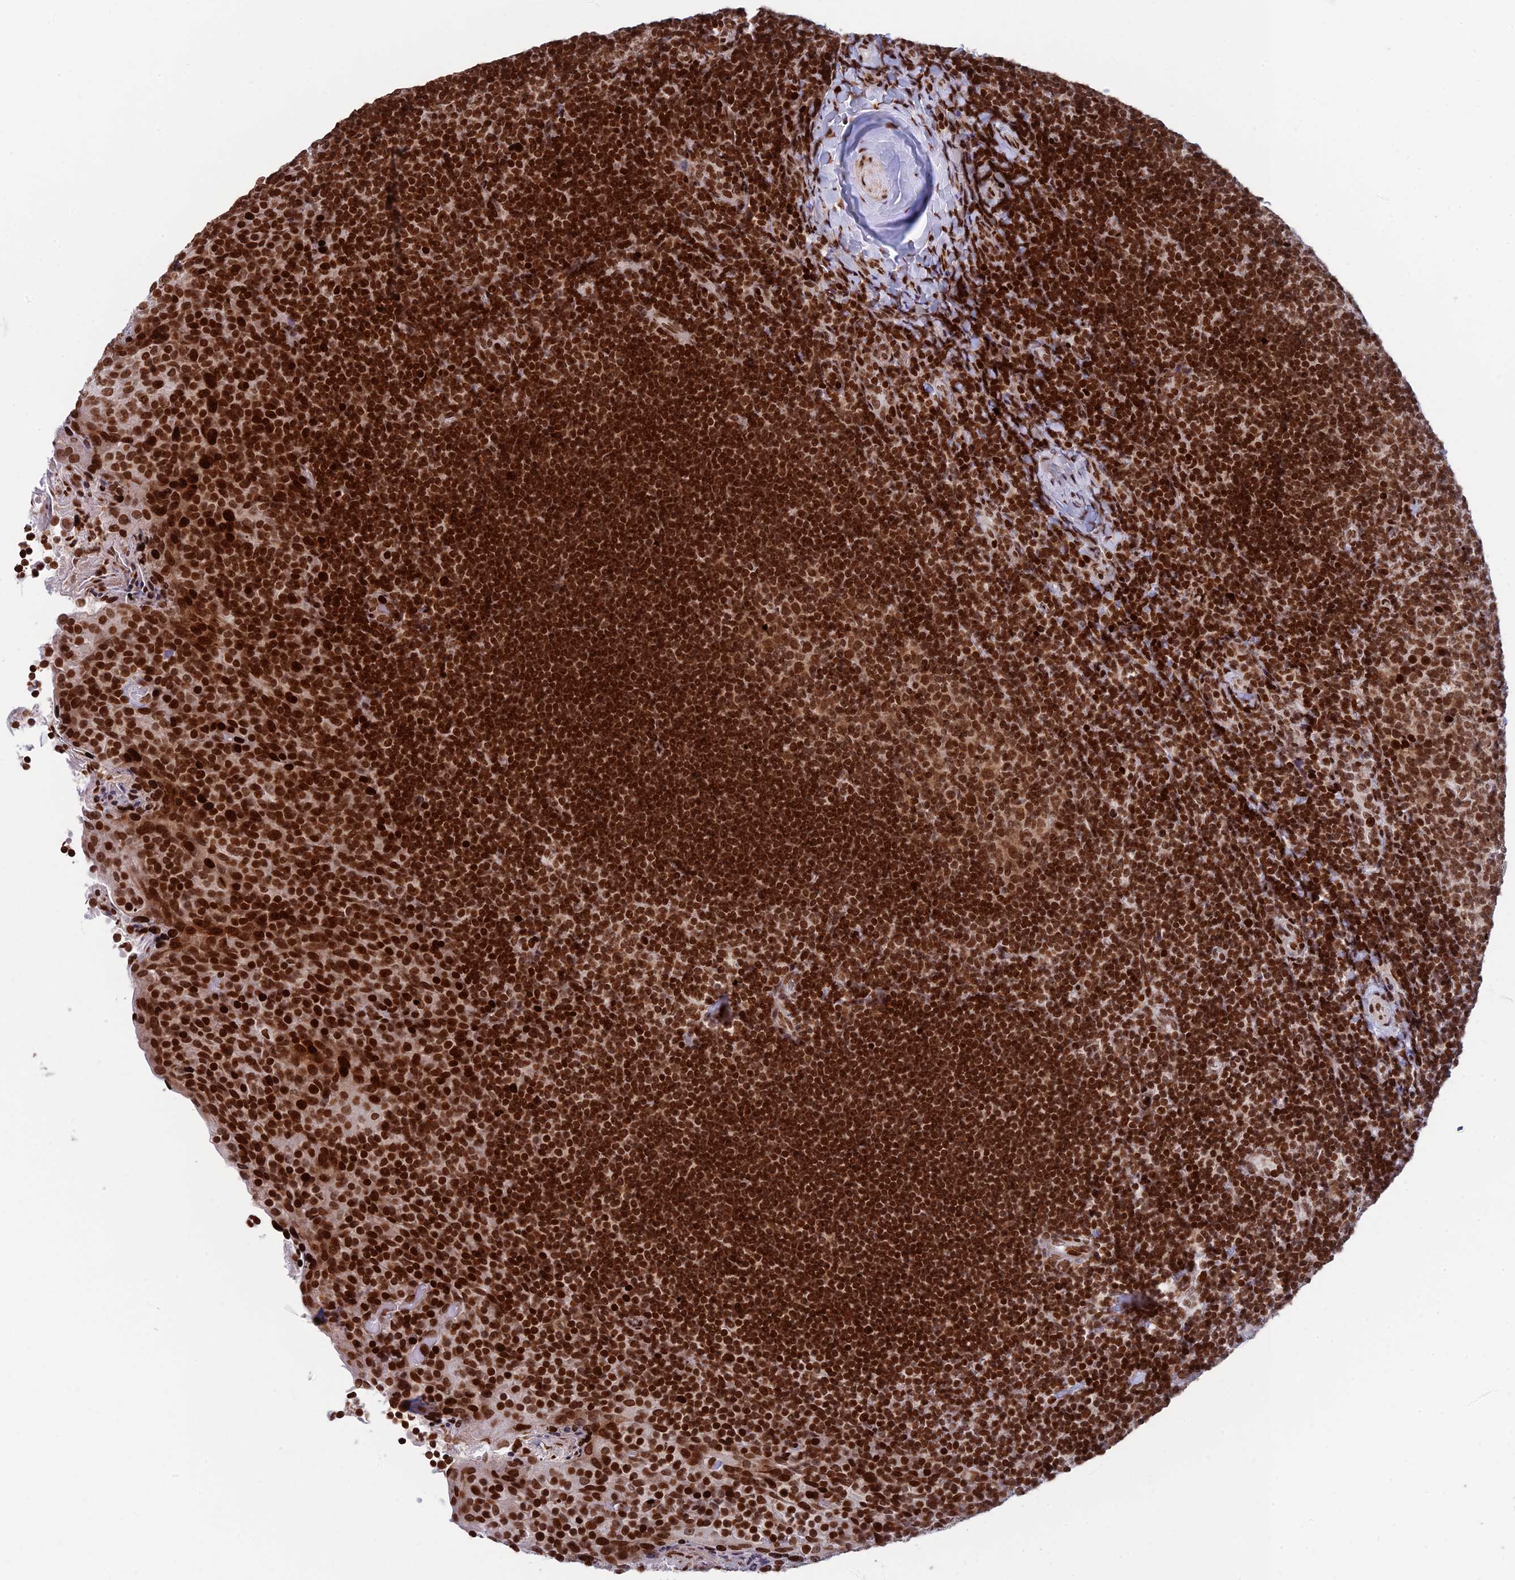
{"staining": {"intensity": "strong", "quantity": ">75%", "location": "nuclear"}, "tissue": "tonsil", "cell_type": "Germinal center cells", "image_type": "normal", "snomed": [{"axis": "morphology", "description": "Normal tissue, NOS"}, {"axis": "topography", "description": "Tonsil"}], "caption": "Immunohistochemistry (IHC) image of normal tonsil stained for a protein (brown), which reveals high levels of strong nuclear positivity in about >75% of germinal center cells.", "gene": "RPAP1", "patient": {"sex": "female", "age": 10}}